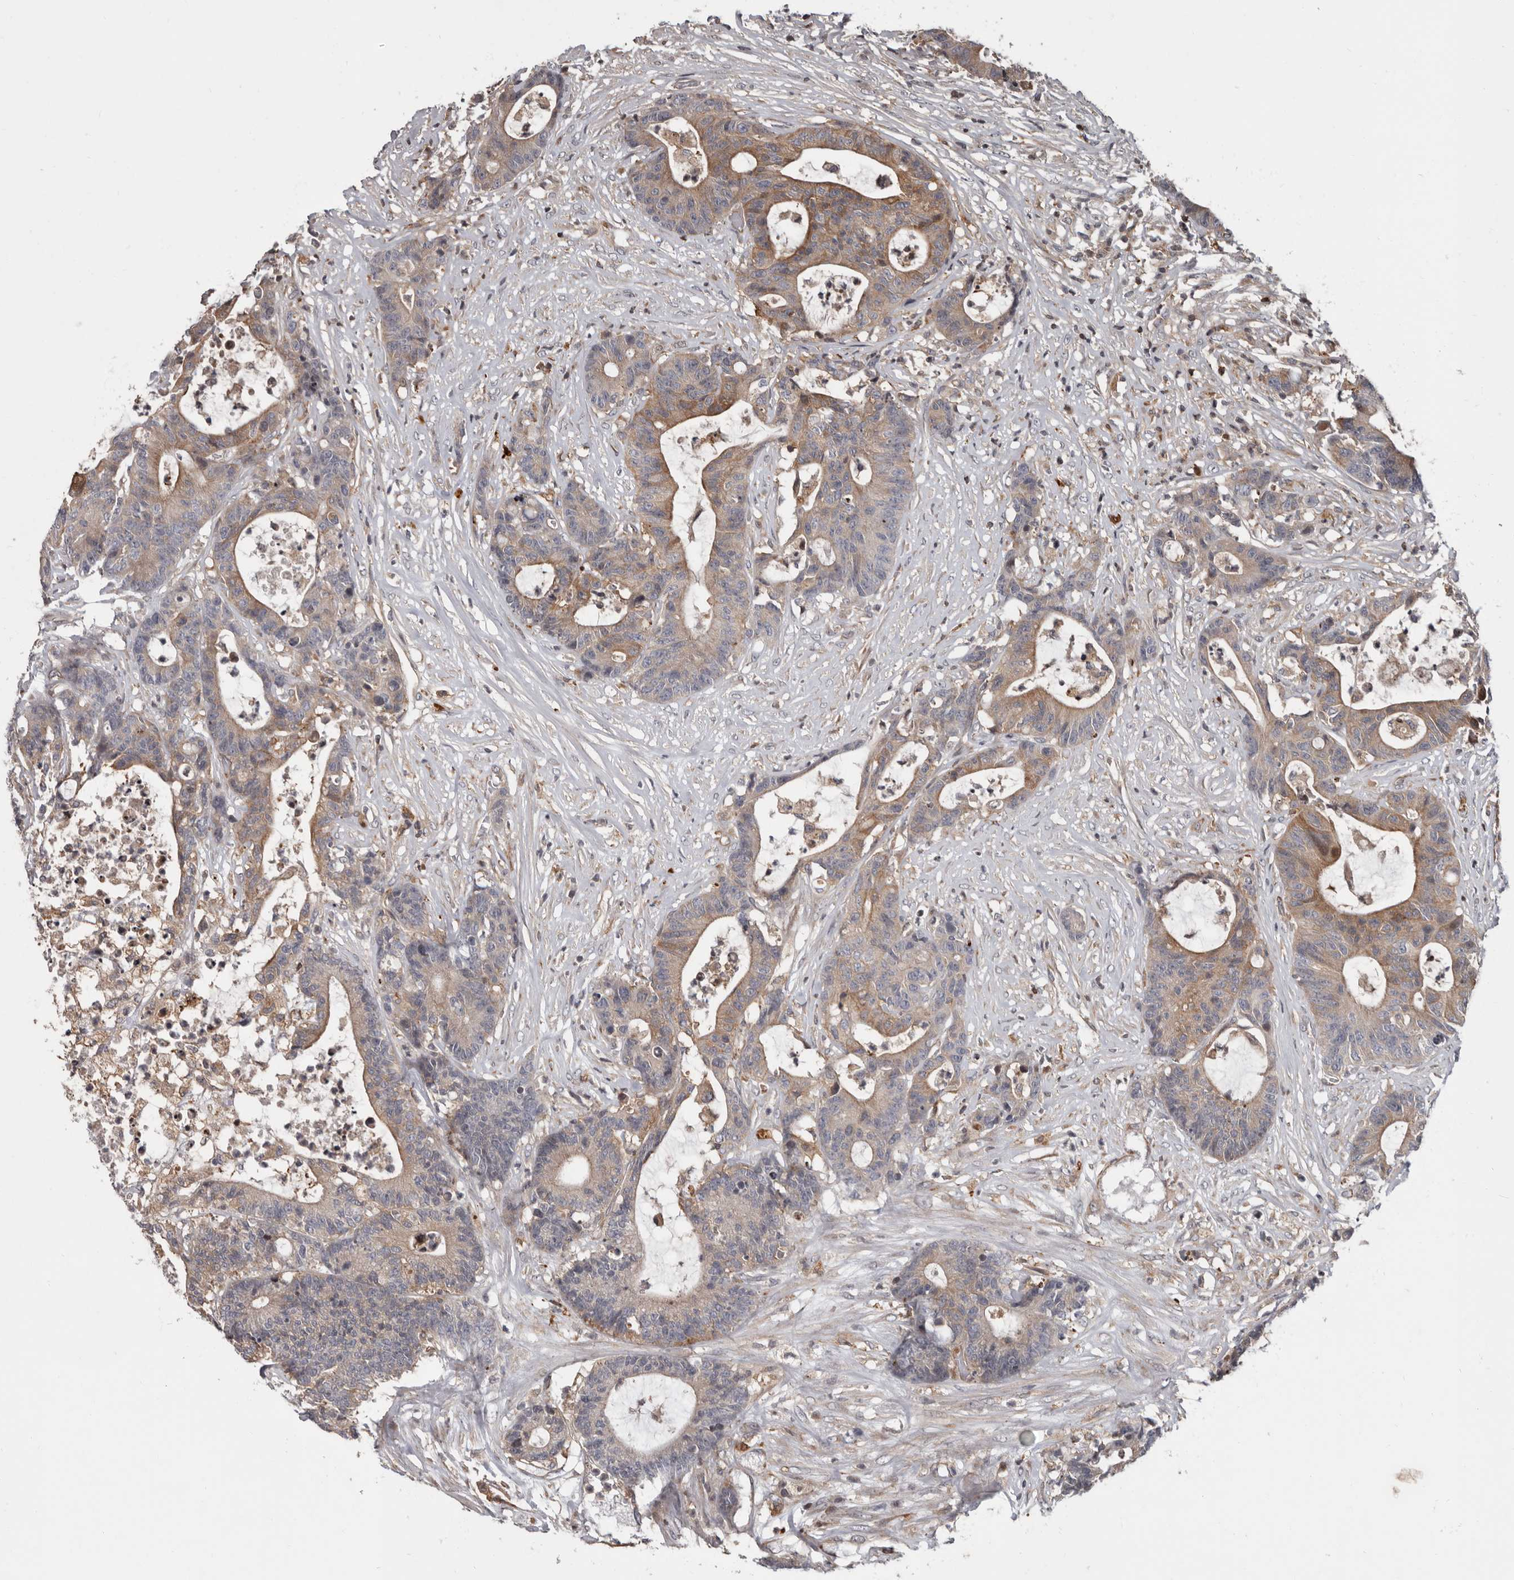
{"staining": {"intensity": "weak", "quantity": "25%-75%", "location": "cytoplasmic/membranous"}, "tissue": "colorectal cancer", "cell_type": "Tumor cells", "image_type": "cancer", "snomed": [{"axis": "morphology", "description": "Adenocarcinoma, NOS"}, {"axis": "topography", "description": "Colon"}], "caption": "There is low levels of weak cytoplasmic/membranous expression in tumor cells of colorectal adenocarcinoma, as demonstrated by immunohistochemical staining (brown color).", "gene": "FGFR4", "patient": {"sex": "female", "age": 84}}